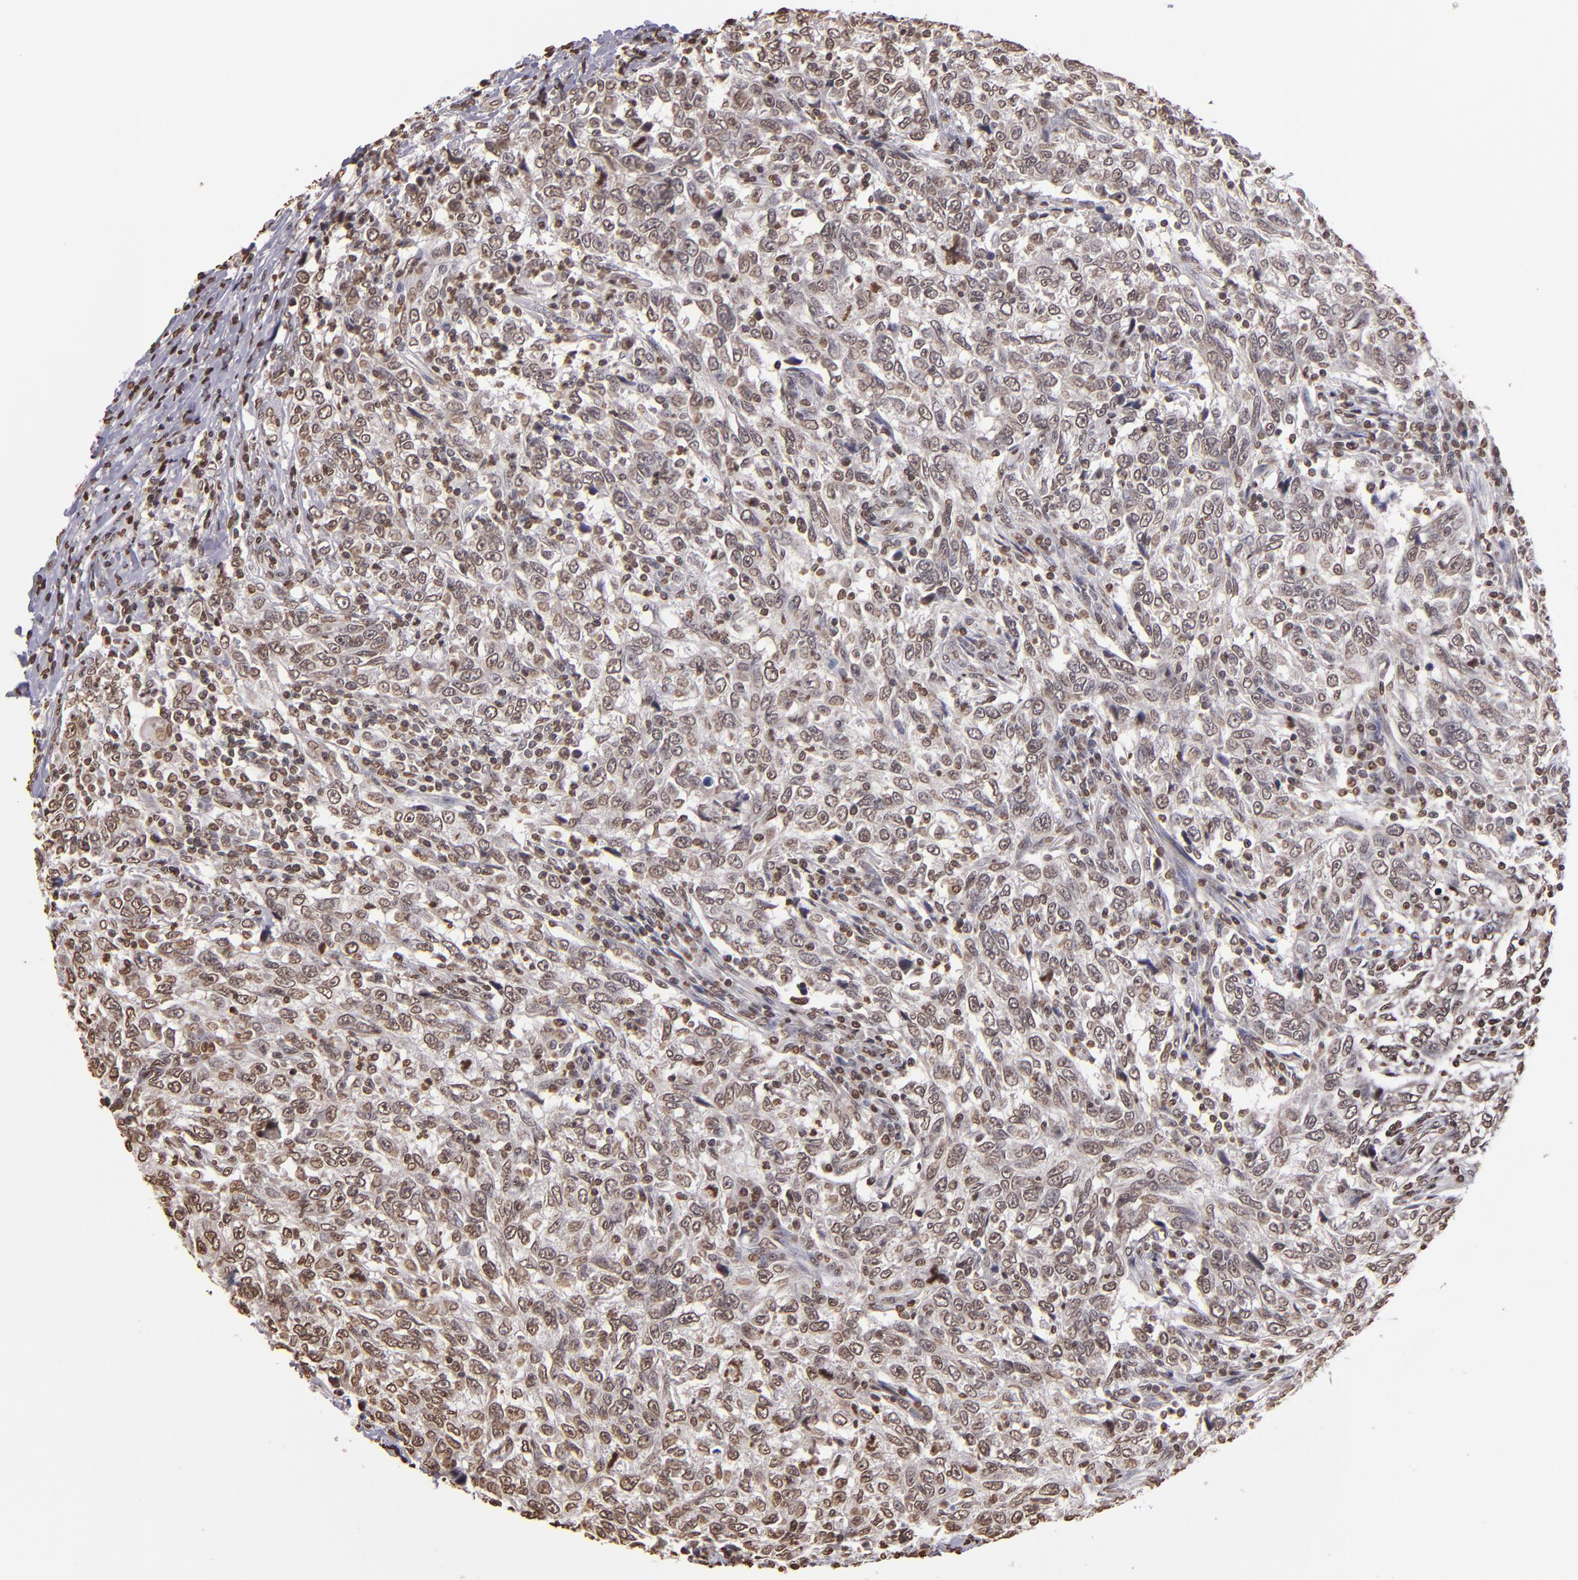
{"staining": {"intensity": "weak", "quantity": "25%-75%", "location": "nuclear"}, "tissue": "breast cancer", "cell_type": "Tumor cells", "image_type": "cancer", "snomed": [{"axis": "morphology", "description": "Duct carcinoma"}, {"axis": "topography", "description": "Breast"}], "caption": "Immunohistochemistry (IHC) of breast cancer (intraductal carcinoma) reveals low levels of weak nuclear positivity in about 25%-75% of tumor cells. The staining is performed using DAB (3,3'-diaminobenzidine) brown chromogen to label protein expression. The nuclei are counter-stained blue using hematoxylin.", "gene": "LBX1", "patient": {"sex": "female", "age": 50}}